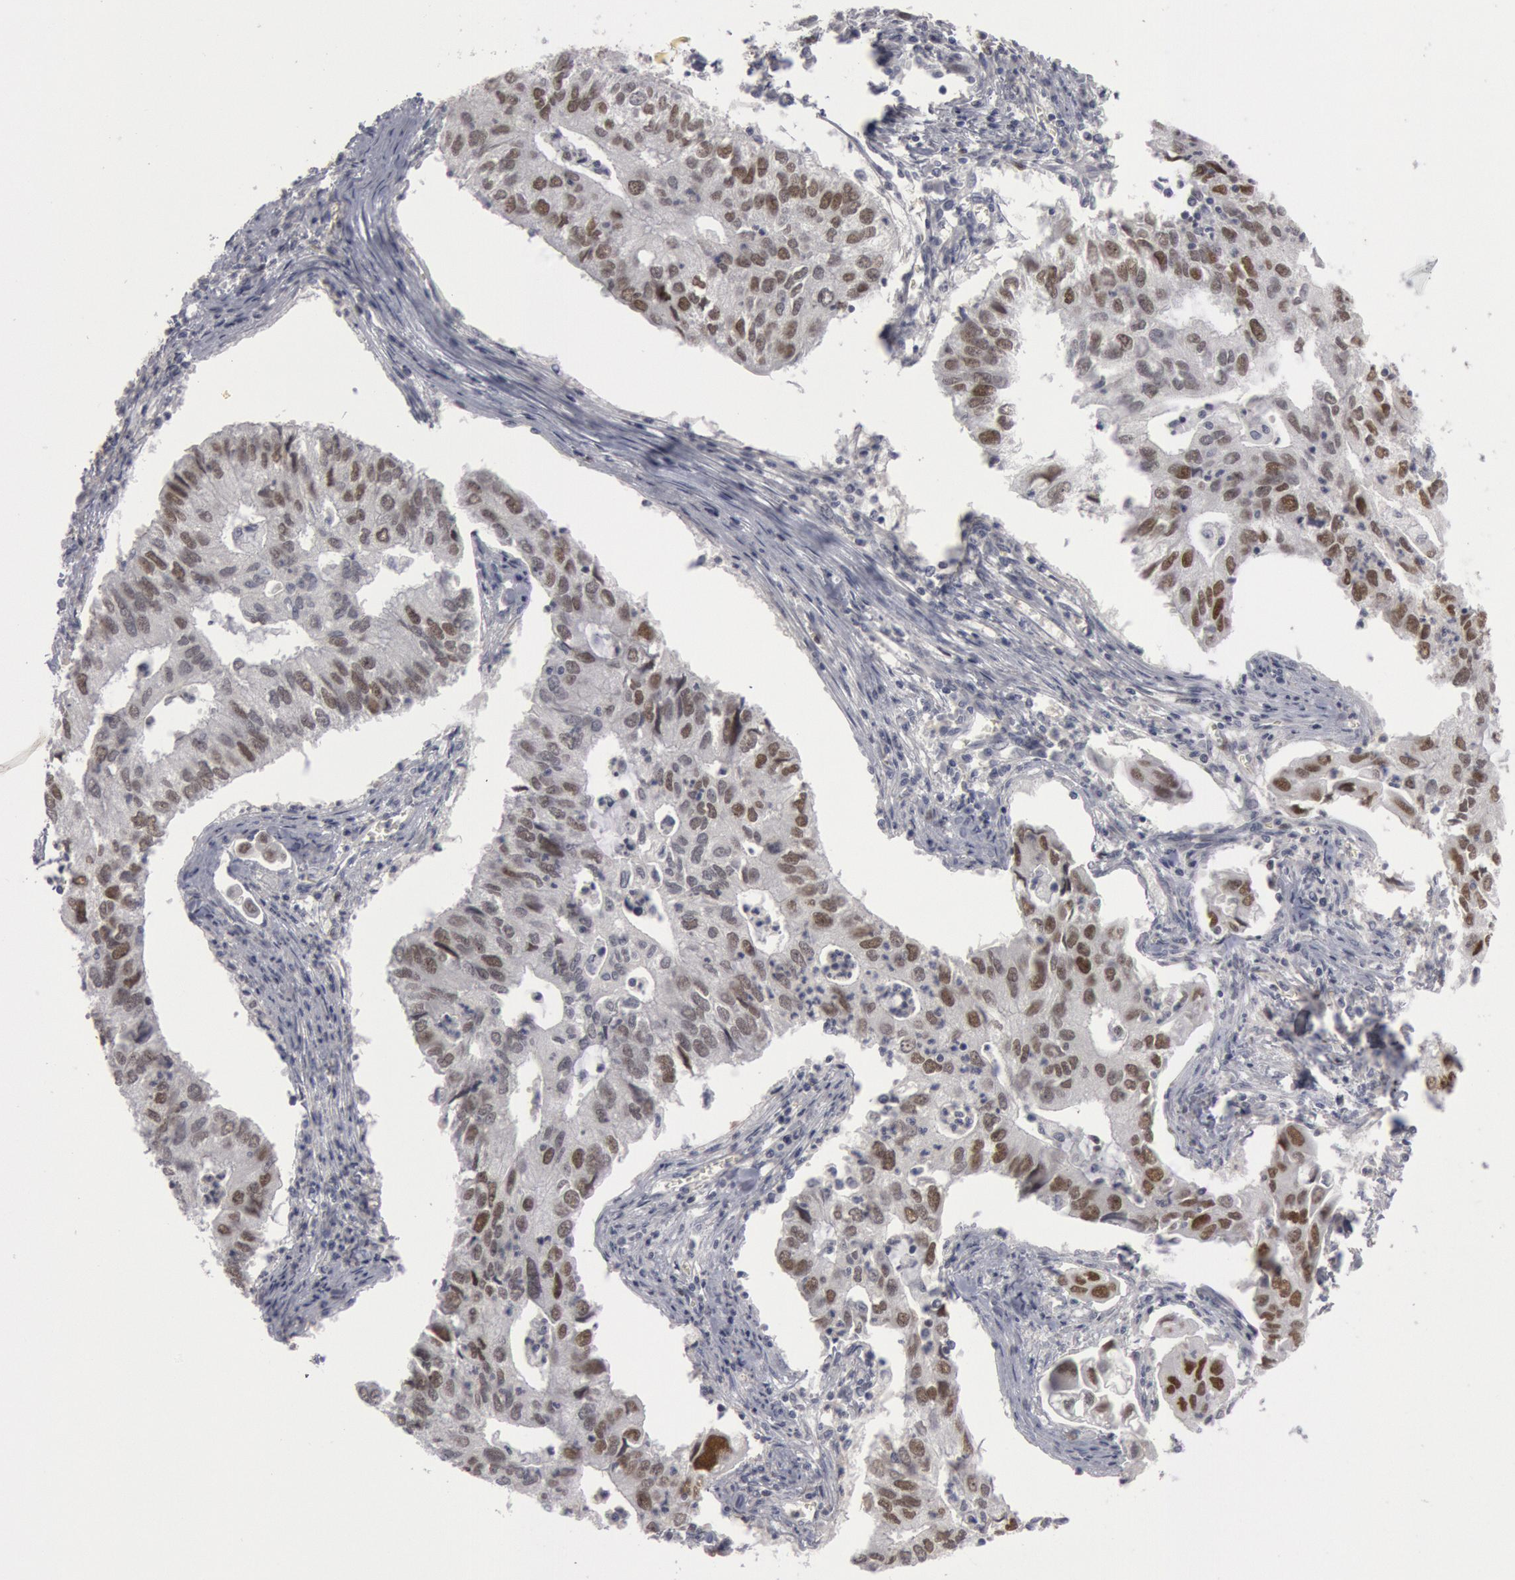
{"staining": {"intensity": "weak", "quantity": "25%-75%", "location": "nuclear"}, "tissue": "lung cancer", "cell_type": "Tumor cells", "image_type": "cancer", "snomed": [{"axis": "morphology", "description": "Adenocarcinoma, NOS"}, {"axis": "topography", "description": "Lung"}], "caption": "A histopathology image of lung cancer (adenocarcinoma) stained for a protein shows weak nuclear brown staining in tumor cells. Nuclei are stained in blue.", "gene": "WDHD1", "patient": {"sex": "male", "age": 48}}